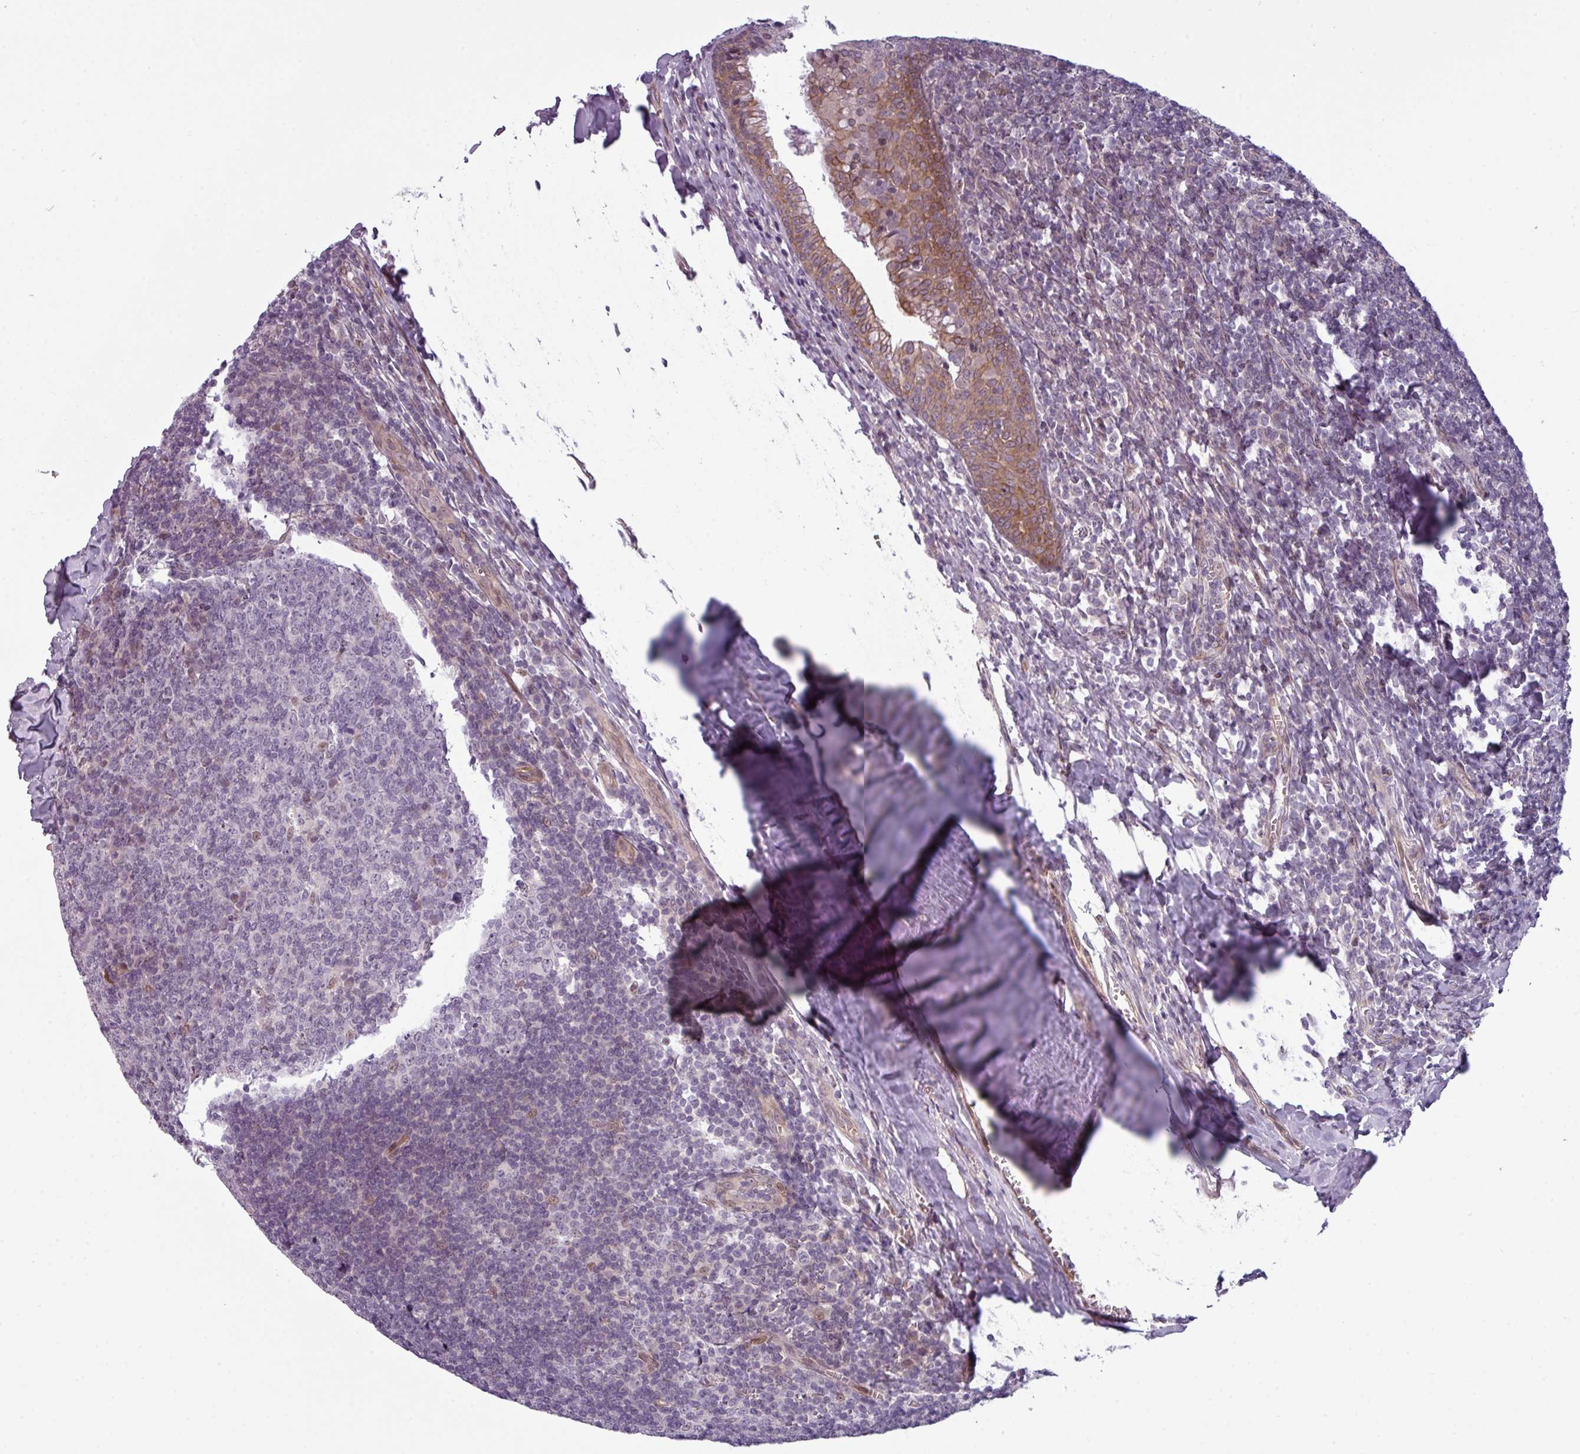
{"staining": {"intensity": "negative", "quantity": "none", "location": "none"}, "tissue": "tonsil", "cell_type": "Germinal center cells", "image_type": "normal", "snomed": [{"axis": "morphology", "description": "Normal tissue, NOS"}, {"axis": "topography", "description": "Tonsil"}], "caption": "Unremarkable tonsil was stained to show a protein in brown. There is no significant expression in germinal center cells.", "gene": "PRAMEF12", "patient": {"sex": "male", "age": 27}}